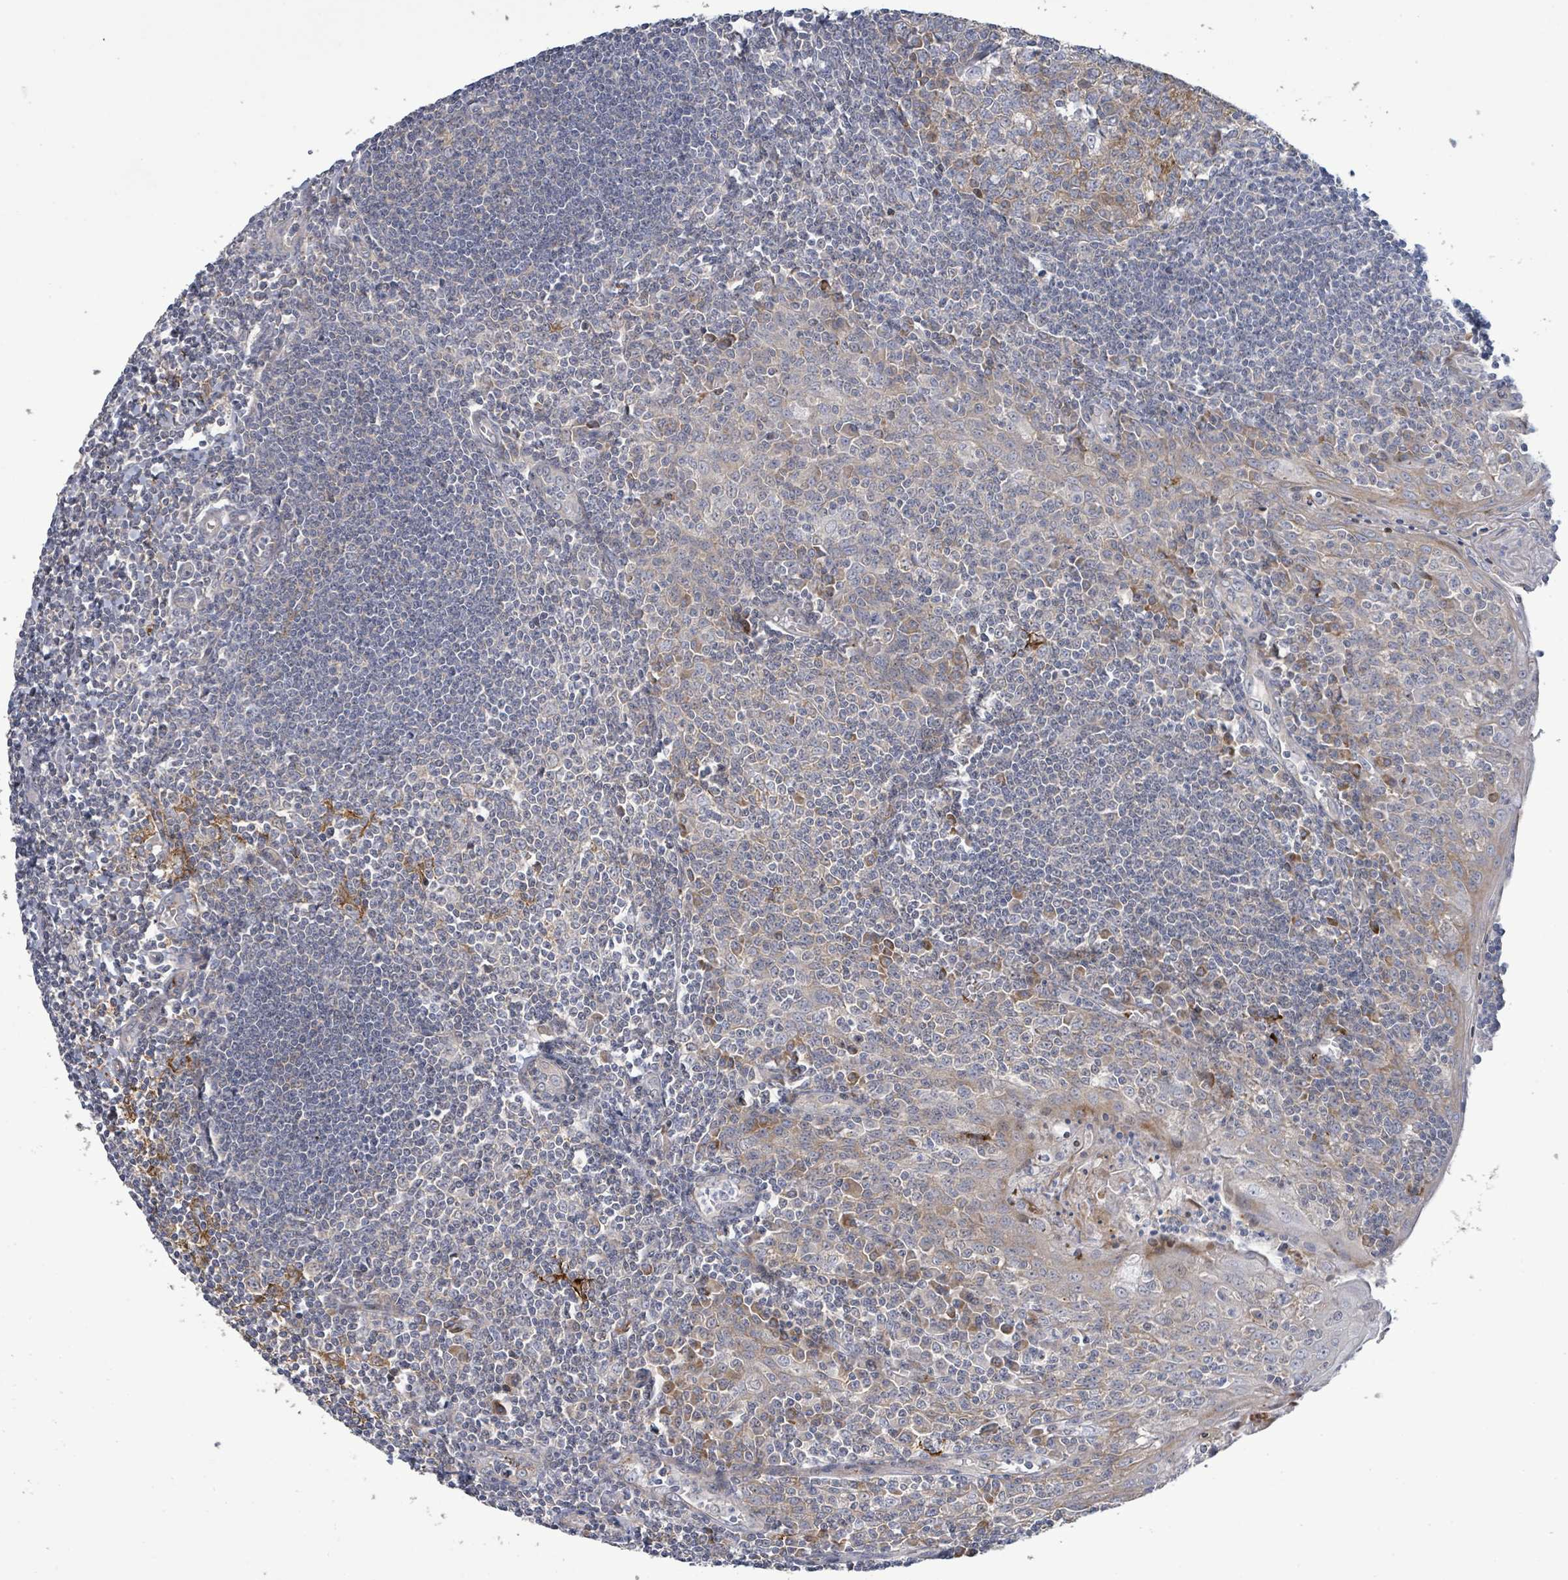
{"staining": {"intensity": "weak", "quantity": "25%-75%", "location": "cytoplasmic/membranous"}, "tissue": "tonsil", "cell_type": "Germinal center cells", "image_type": "normal", "snomed": [{"axis": "morphology", "description": "Normal tissue, NOS"}, {"axis": "topography", "description": "Tonsil"}], "caption": "A micrograph of human tonsil stained for a protein shows weak cytoplasmic/membranous brown staining in germinal center cells. Ihc stains the protein in brown and the nuclei are stained blue.", "gene": "LILRA4", "patient": {"sex": "male", "age": 27}}